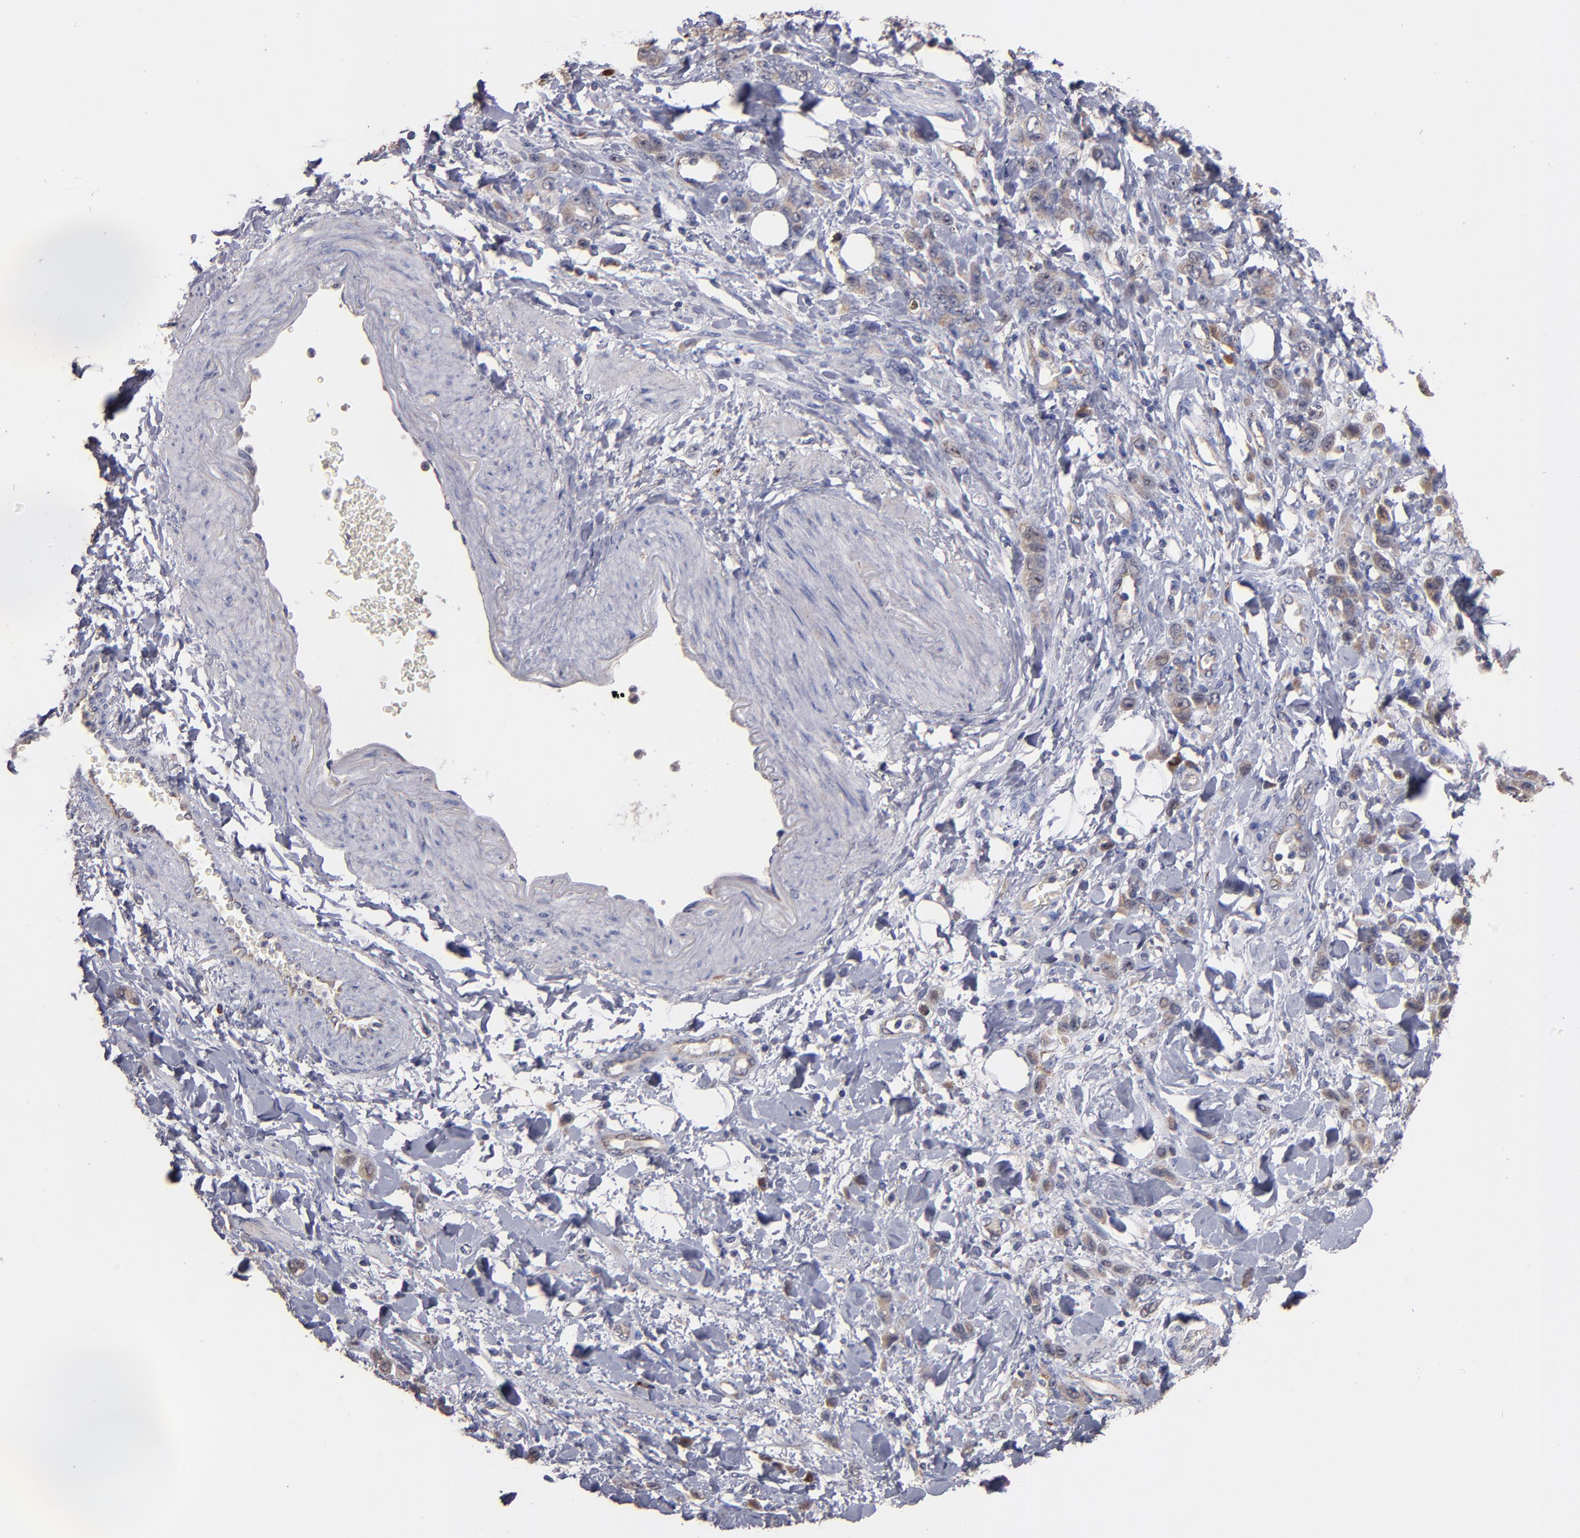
{"staining": {"intensity": "weak", "quantity": ">75%", "location": "cytoplasmic/membranous"}, "tissue": "stomach cancer", "cell_type": "Tumor cells", "image_type": "cancer", "snomed": [{"axis": "morphology", "description": "Normal tissue, NOS"}, {"axis": "morphology", "description": "Adenocarcinoma, NOS"}, {"axis": "topography", "description": "Stomach"}], "caption": "There is low levels of weak cytoplasmic/membranous positivity in tumor cells of stomach cancer, as demonstrated by immunohistochemical staining (brown color).", "gene": "DIABLO", "patient": {"sex": "male", "age": 82}}